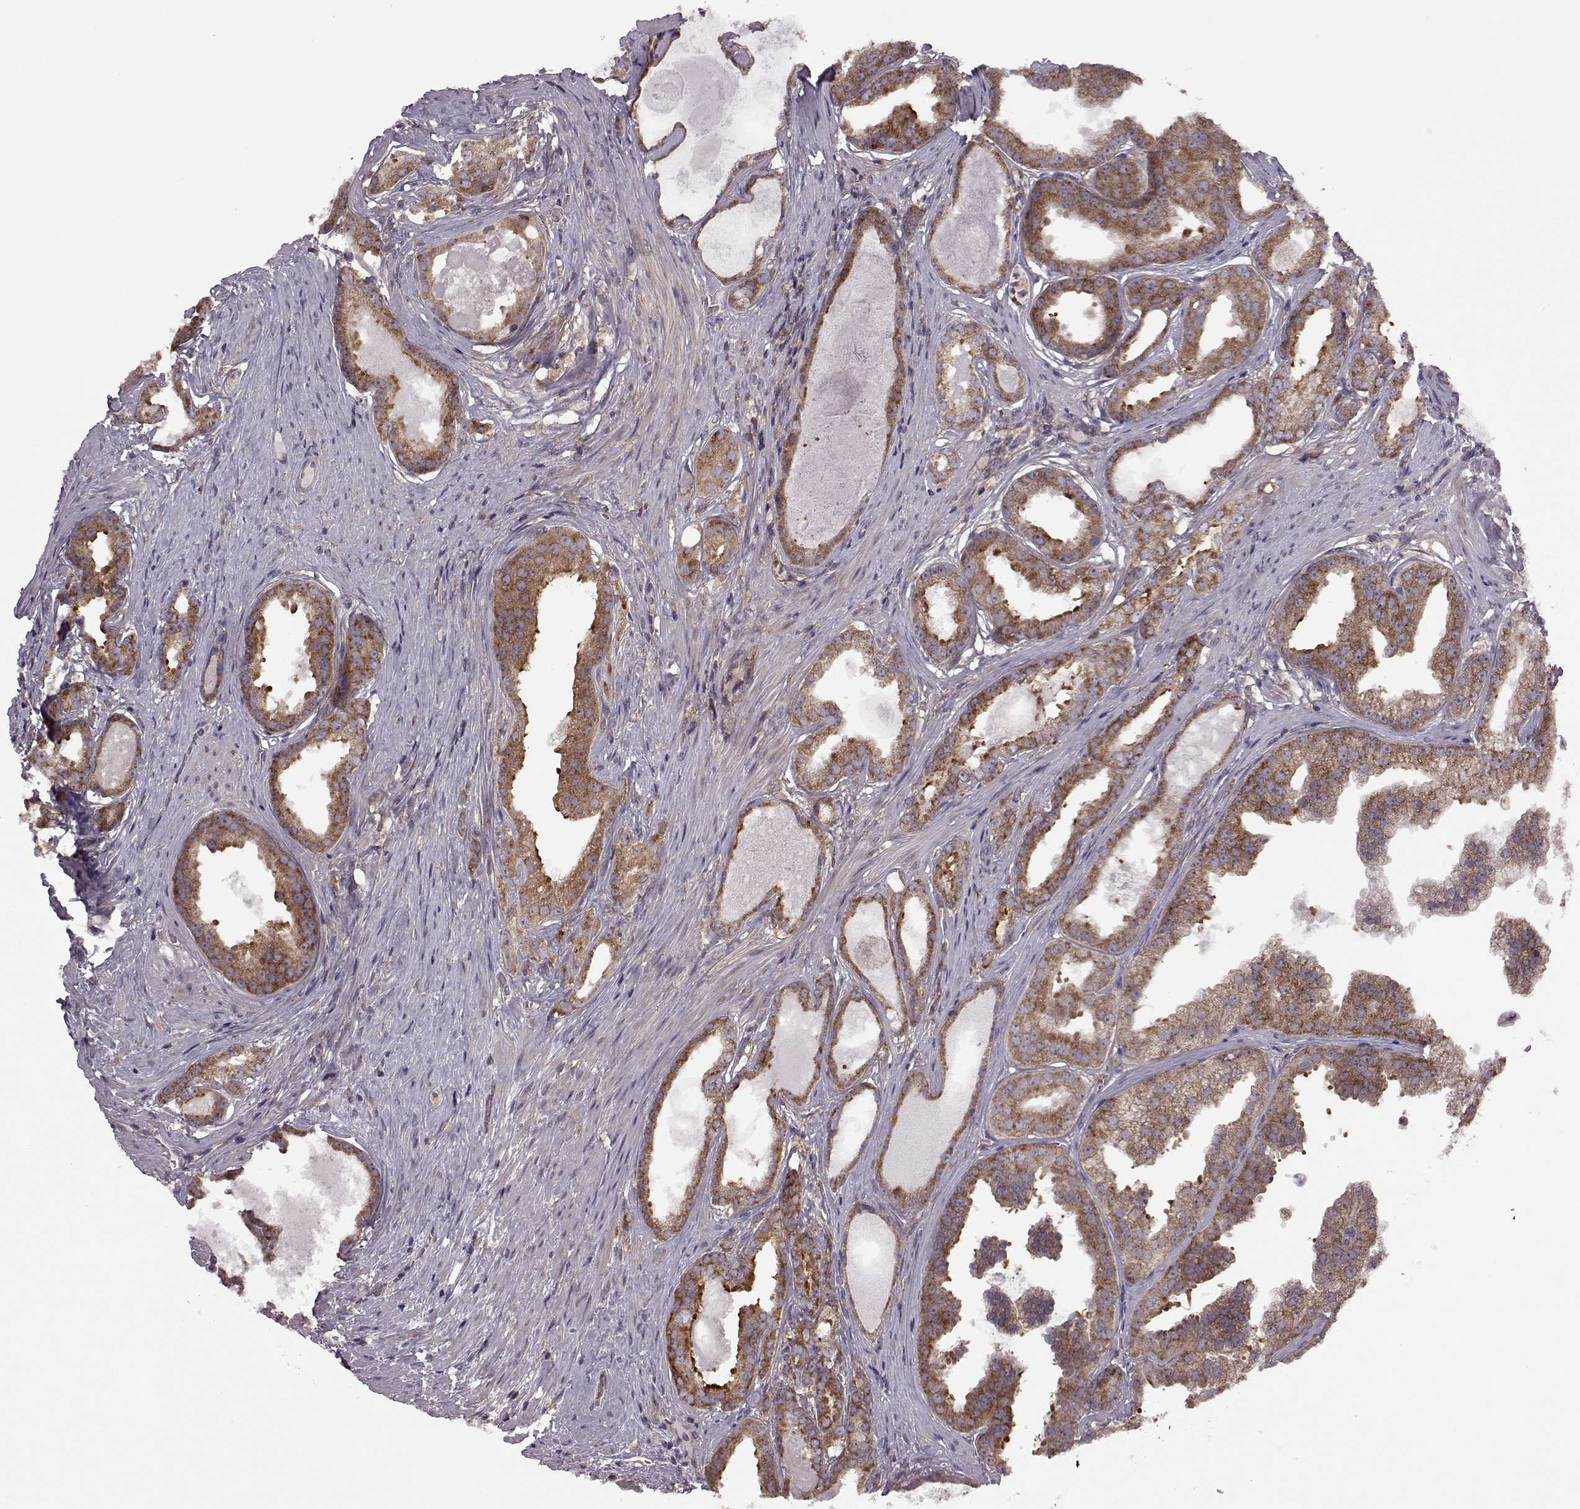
{"staining": {"intensity": "strong", "quantity": ">75%", "location": "cytoplasmic/membranous"}, "tissue": "prostate cancer", "cell_type": "Tumor cells", "image_type": "cancer", "snomed": [{"axis": "morphology", "description": "Adenocarcinoma, Low grade"}, {"axis": "topography", "description": "Prostate"}], "caption": "An image showing strong cytoplasmic/membranous staining in about >75% of tumor cells in prostate cancer (adenocarcinoma (low-grade)), as visualized by brown immunohistochemical staining.", "gene": "URI1", "patient": {"sex": "male", "age": 65}}